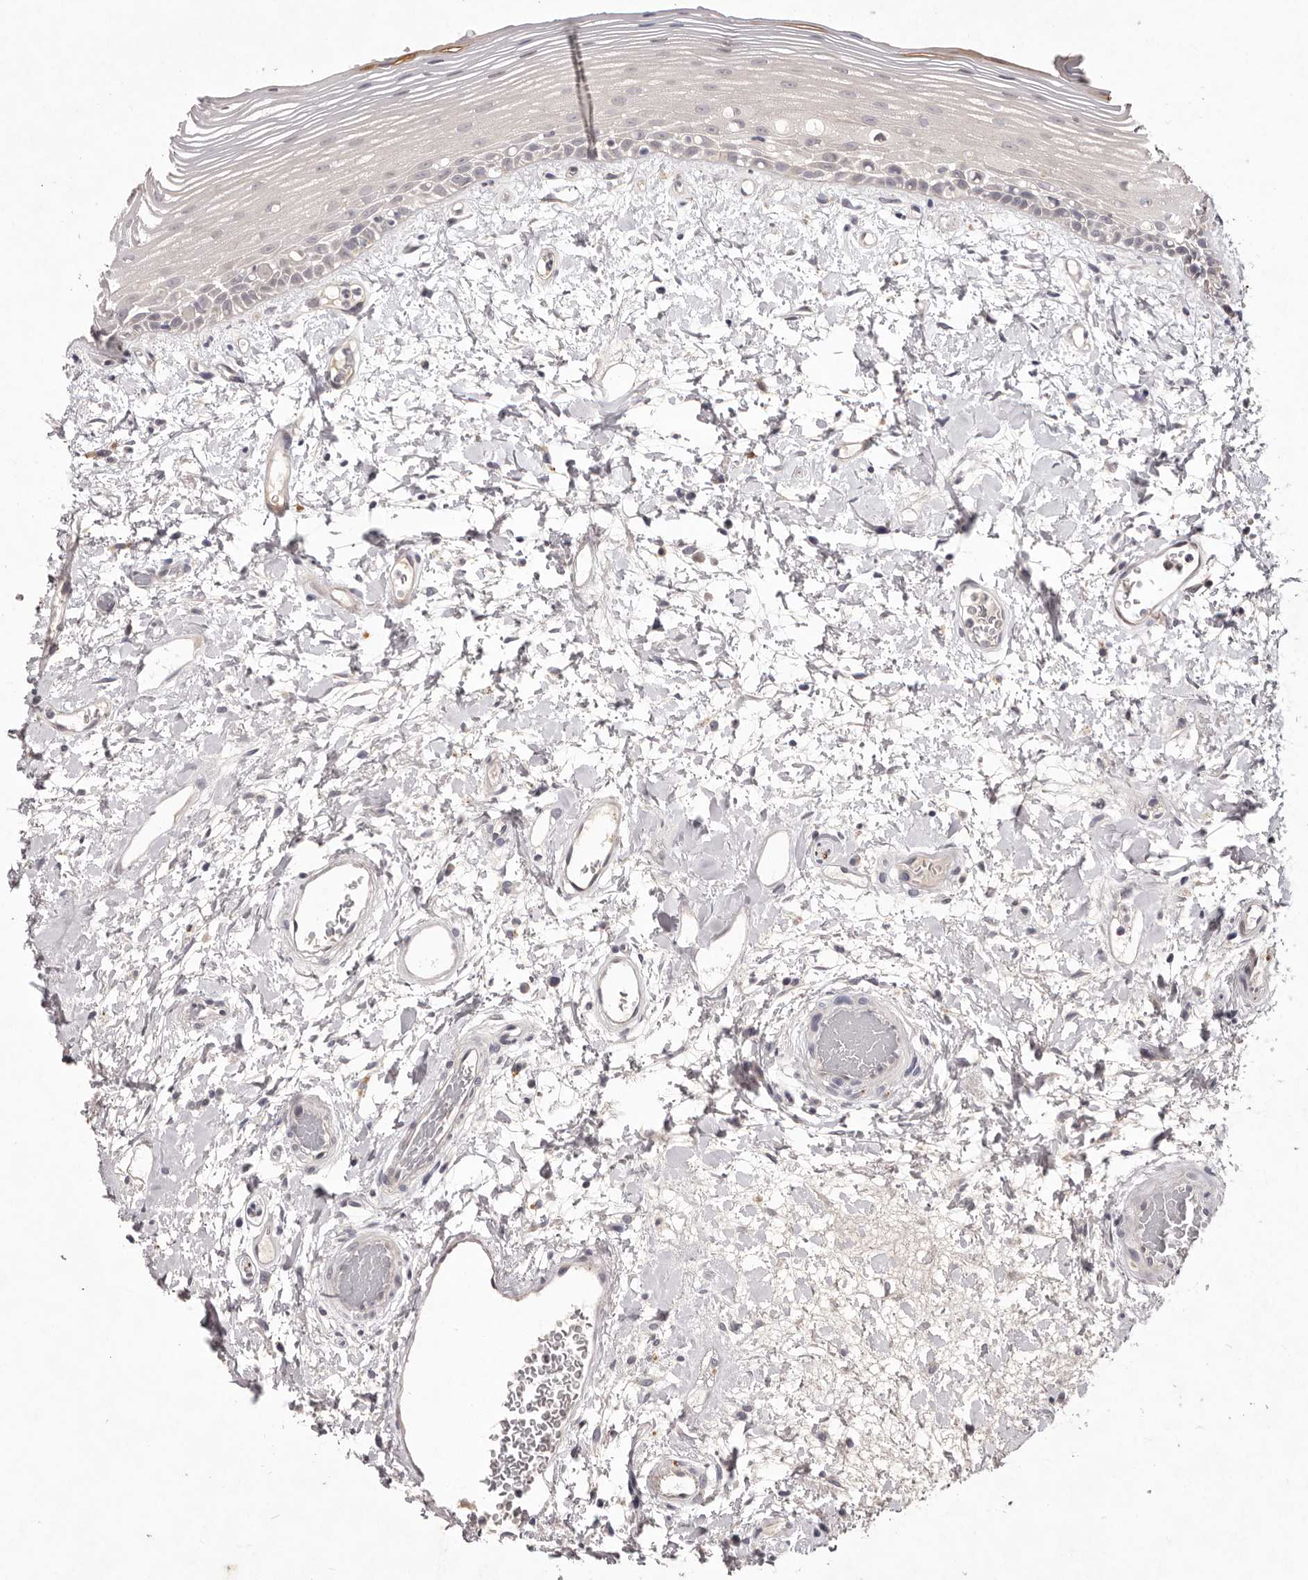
{"staining": {"intensity": "moderate", "quantity": "<25%", "location": "cytoplasmic/membranous"}, "tissue": "oral mucosa", "cell_type": "Squamous epithelial cells", "image_type": "normal", "snomed": [{"axis": "morphology", "description": "Normal tissue, NOS"}, {"axis": "topography", "description": "Oral tissue"}], "caption": "High-magnification brightfield microscopy of benign oral mucosa stained with DAB (brown) and counterstained with hematoxylin (blue). squamous epithelial cells exhibit moderate cytoplasmic/membranous expression is seen in approximately<25% of cells.", "gene": "GARNL3", "patient": {"sex": "female", "age": 76}}